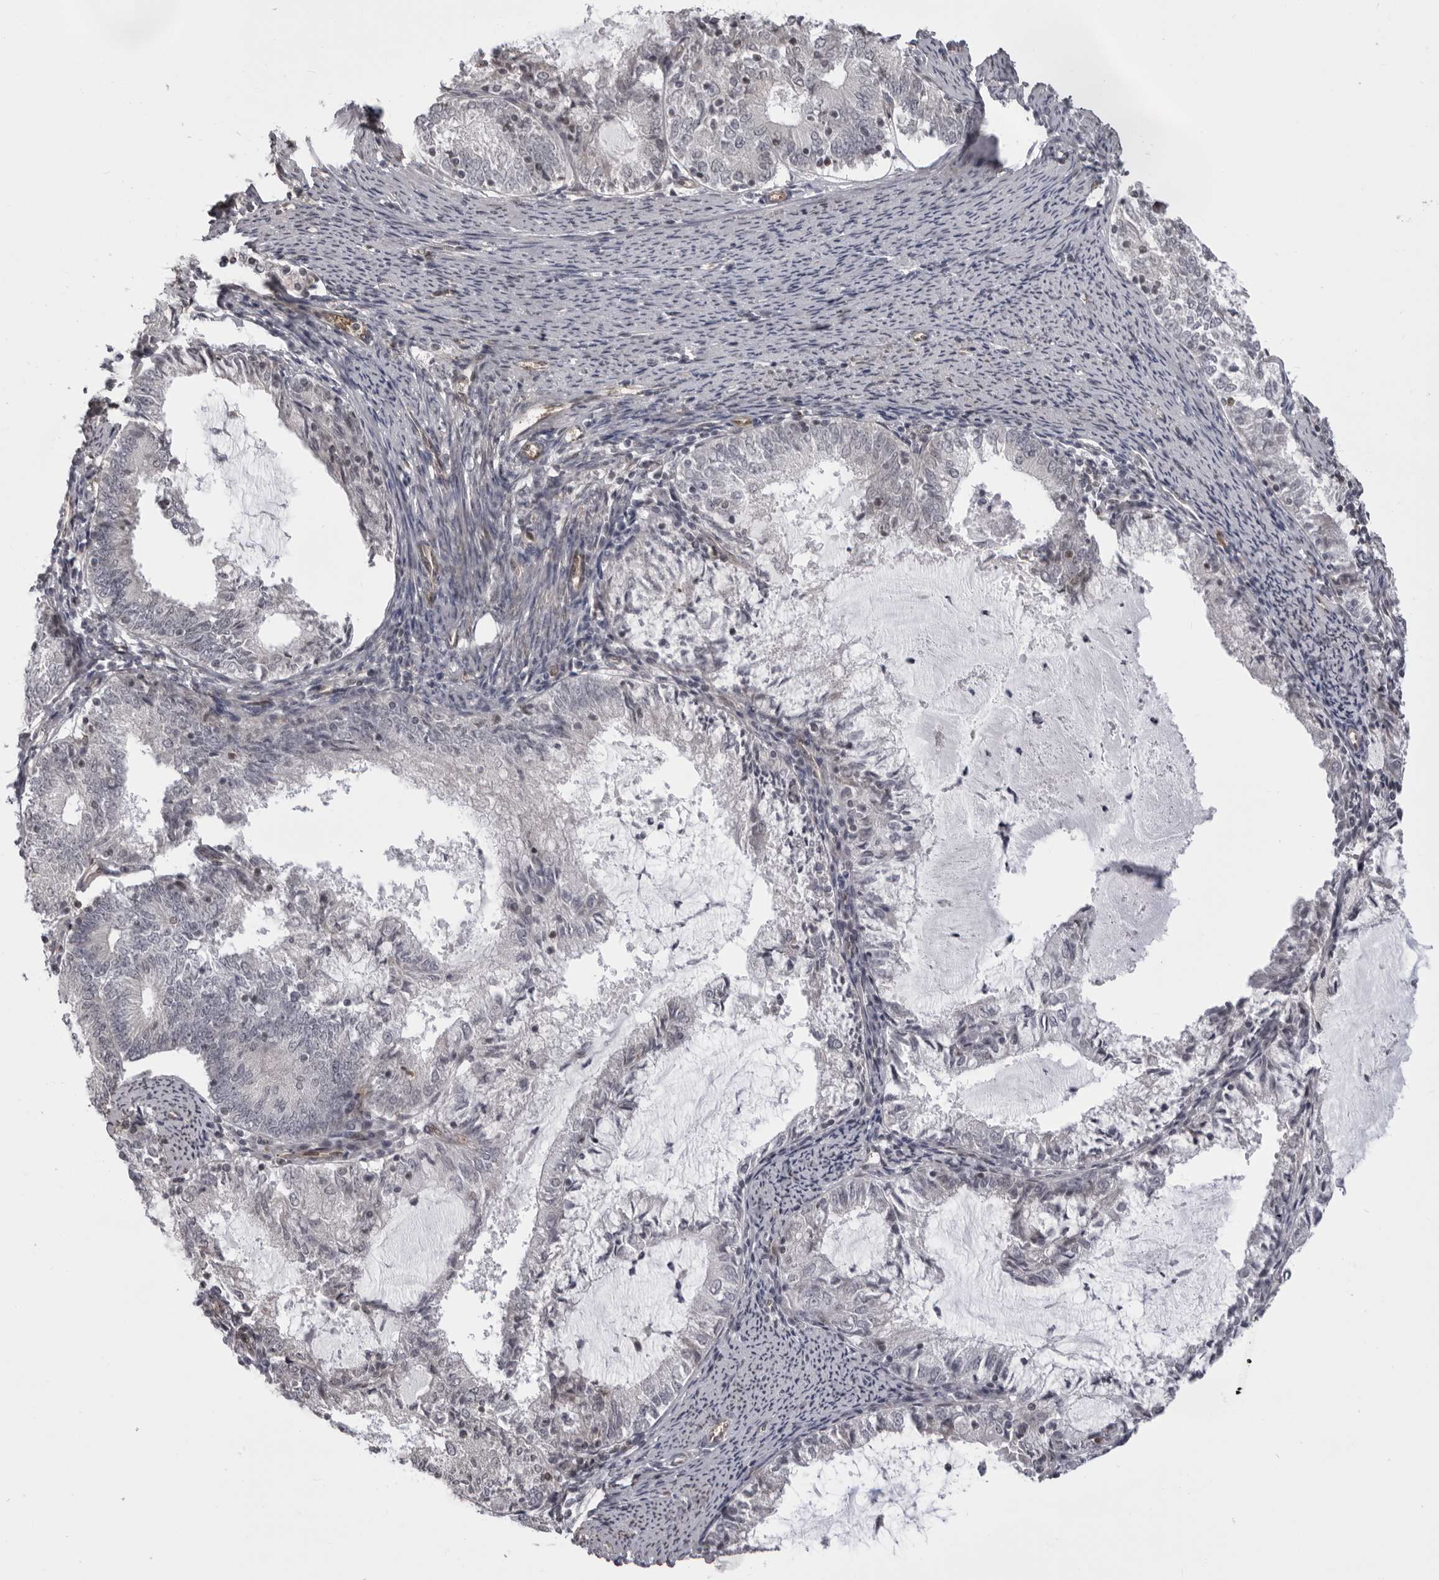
{"staining": {"intensity": "negative", "quantity": "none", "location": "none"}, "tissue": "endometrial cancer", "cell_type": "Tumor cells", "image_type": "cancer", "snomed": [{"axis": "morphology", "description": "Adenocarcinoma, NOS"}, {"axis": "topography", "description": "Endometrium"}], "caption": "IHC of endometrial cancer (adenocarcinoma) shows no positivity in tumor cells. (Stains: DAB IHC with hematoxylin counter stain, Microscopy: brightfield microscopy at high magnification).", "gene": "MAPK12", "patient": {"sex": "female", "age": 57}}